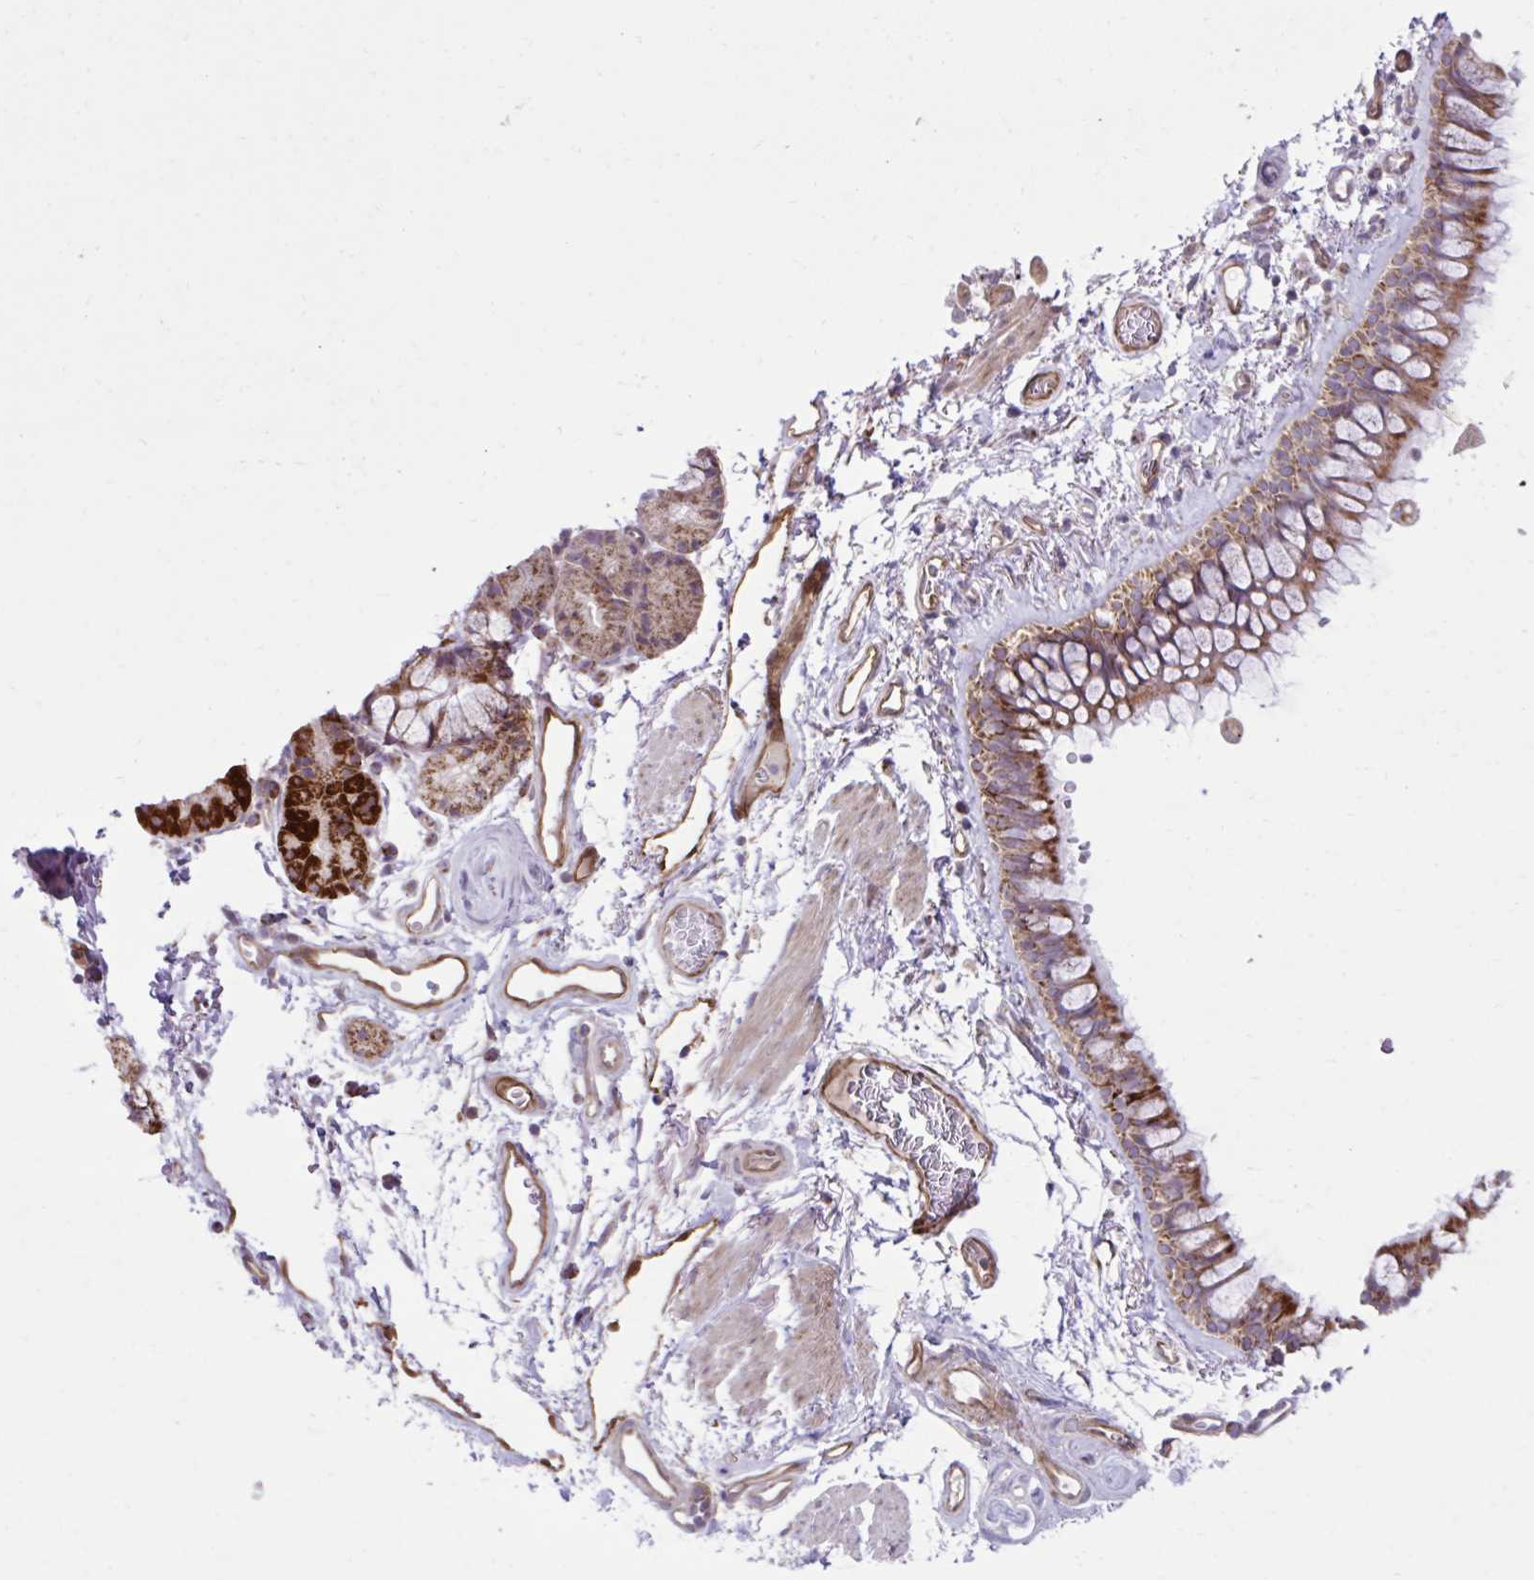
{"staining": {"intensity": "strong", "quantity": ">75%", "location": "cytoplasmic/membranous"}, "tissue": "bronchus", "cell_type": "Respiratory epithelial cells", "image_type": "normal", "snomed": [{"axis": "morphology", "description": "Normal tissue, NOS"}, {"axis": "topography", "description": "Cartilage tissue"}, {"axis": "topography", "description": "Bronchus"}], "caption": "Protein analysis of benign bronchus exhibits strong cytoplasmic/membranous positivity in approximately >75% of respiratory epithelial cells.", "gene": "LIMS1", "patient": {"sex": "female", "age": 79}}